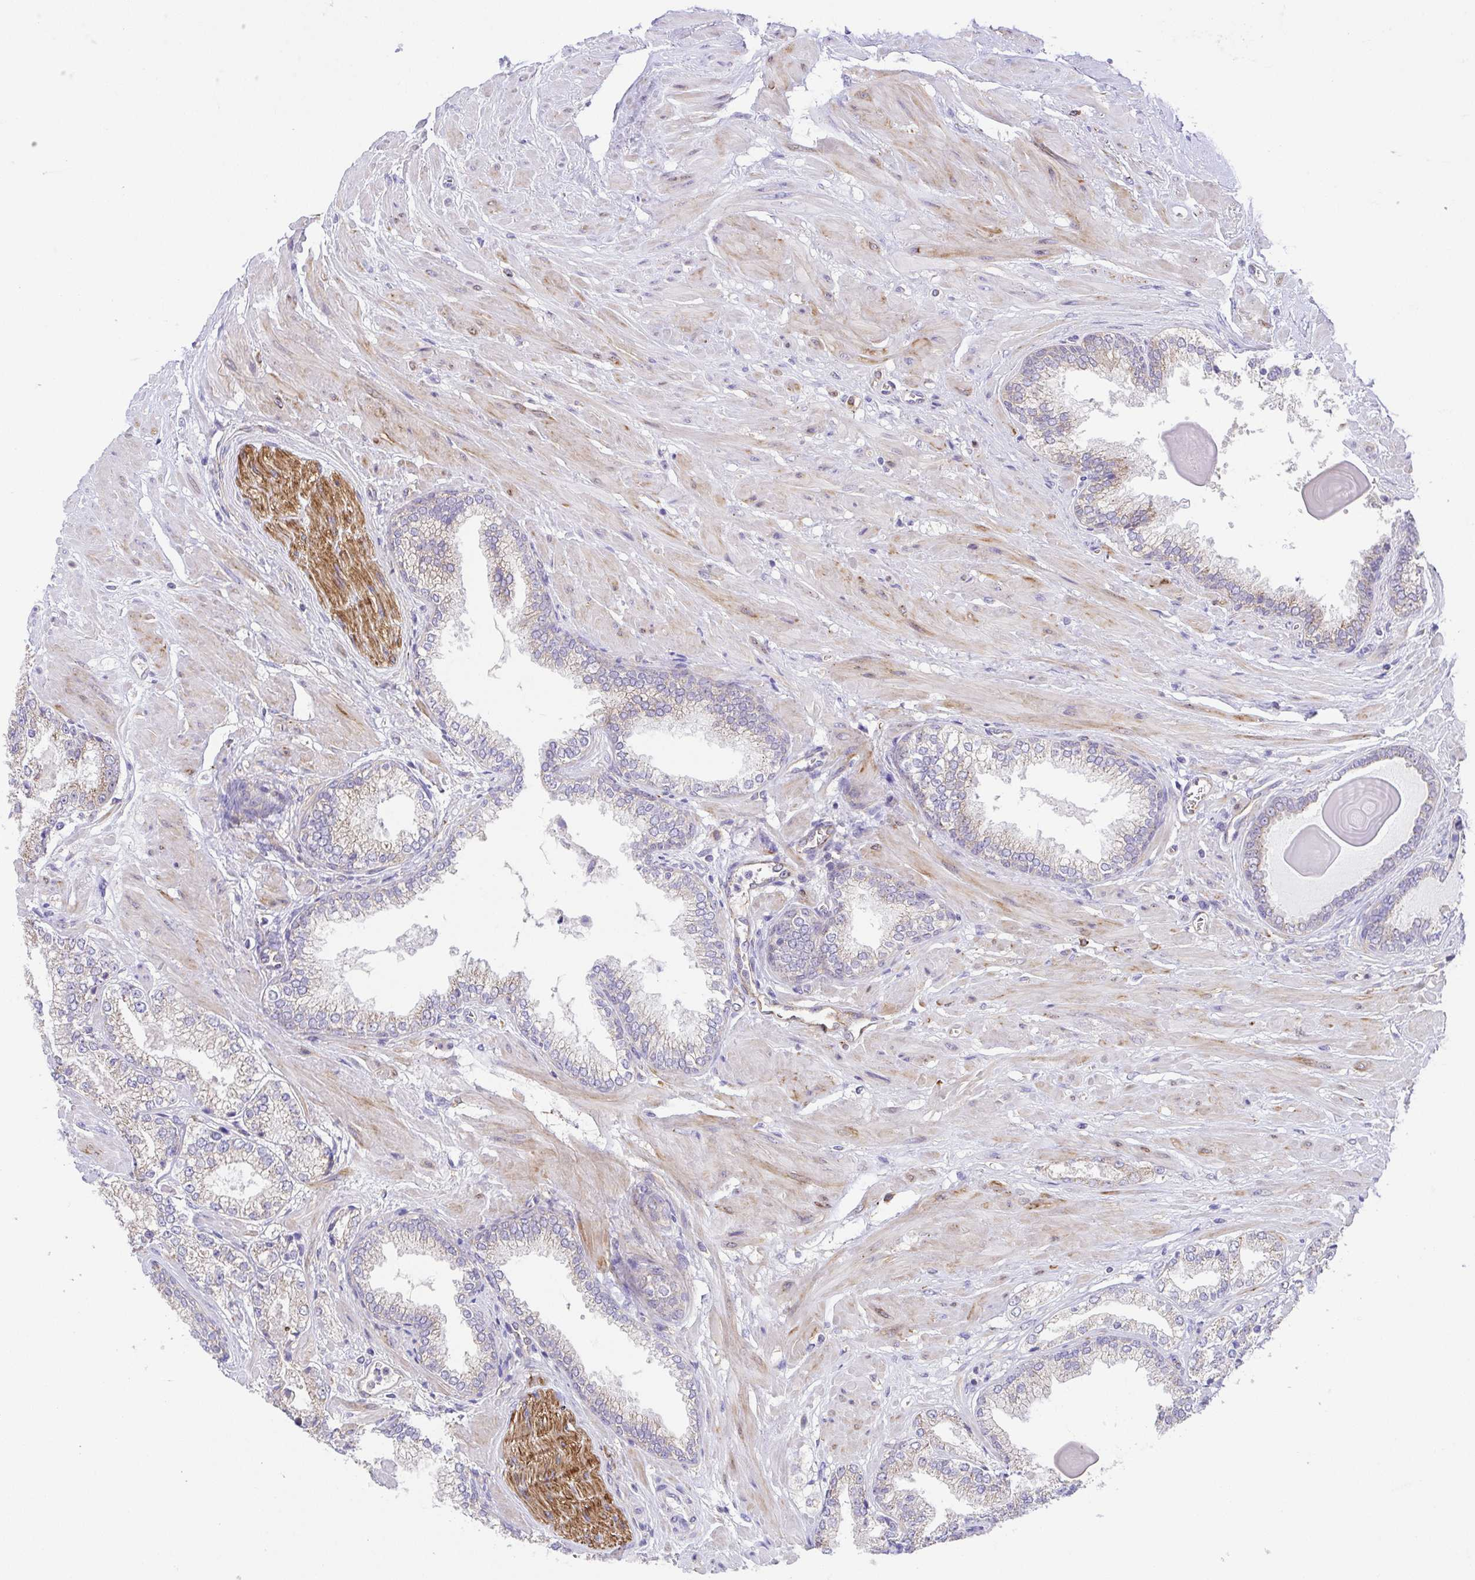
{"staining": {"intensity": "weak", "quantity": "25%-75%", "location": "cytoplasmic/membranous"}, "tissue": "prostate cancer", "cell_type": "Tumor cells", "image_type": "cancer", "snomed": [{"axis": "morphology", "description": "Adenocarcinoma, High grade"}, {"axis": "topography", "description": "Prostate"}], "caption": "Prostate cancer (high-grade adenocarcinoma) stained with a brown dye displays weak cytoplasmic/membranous positive expression in about 25%-75% of tumor cells.", "gene": "SLC13A1", "patient": {"sex": "male", "age": 64}}